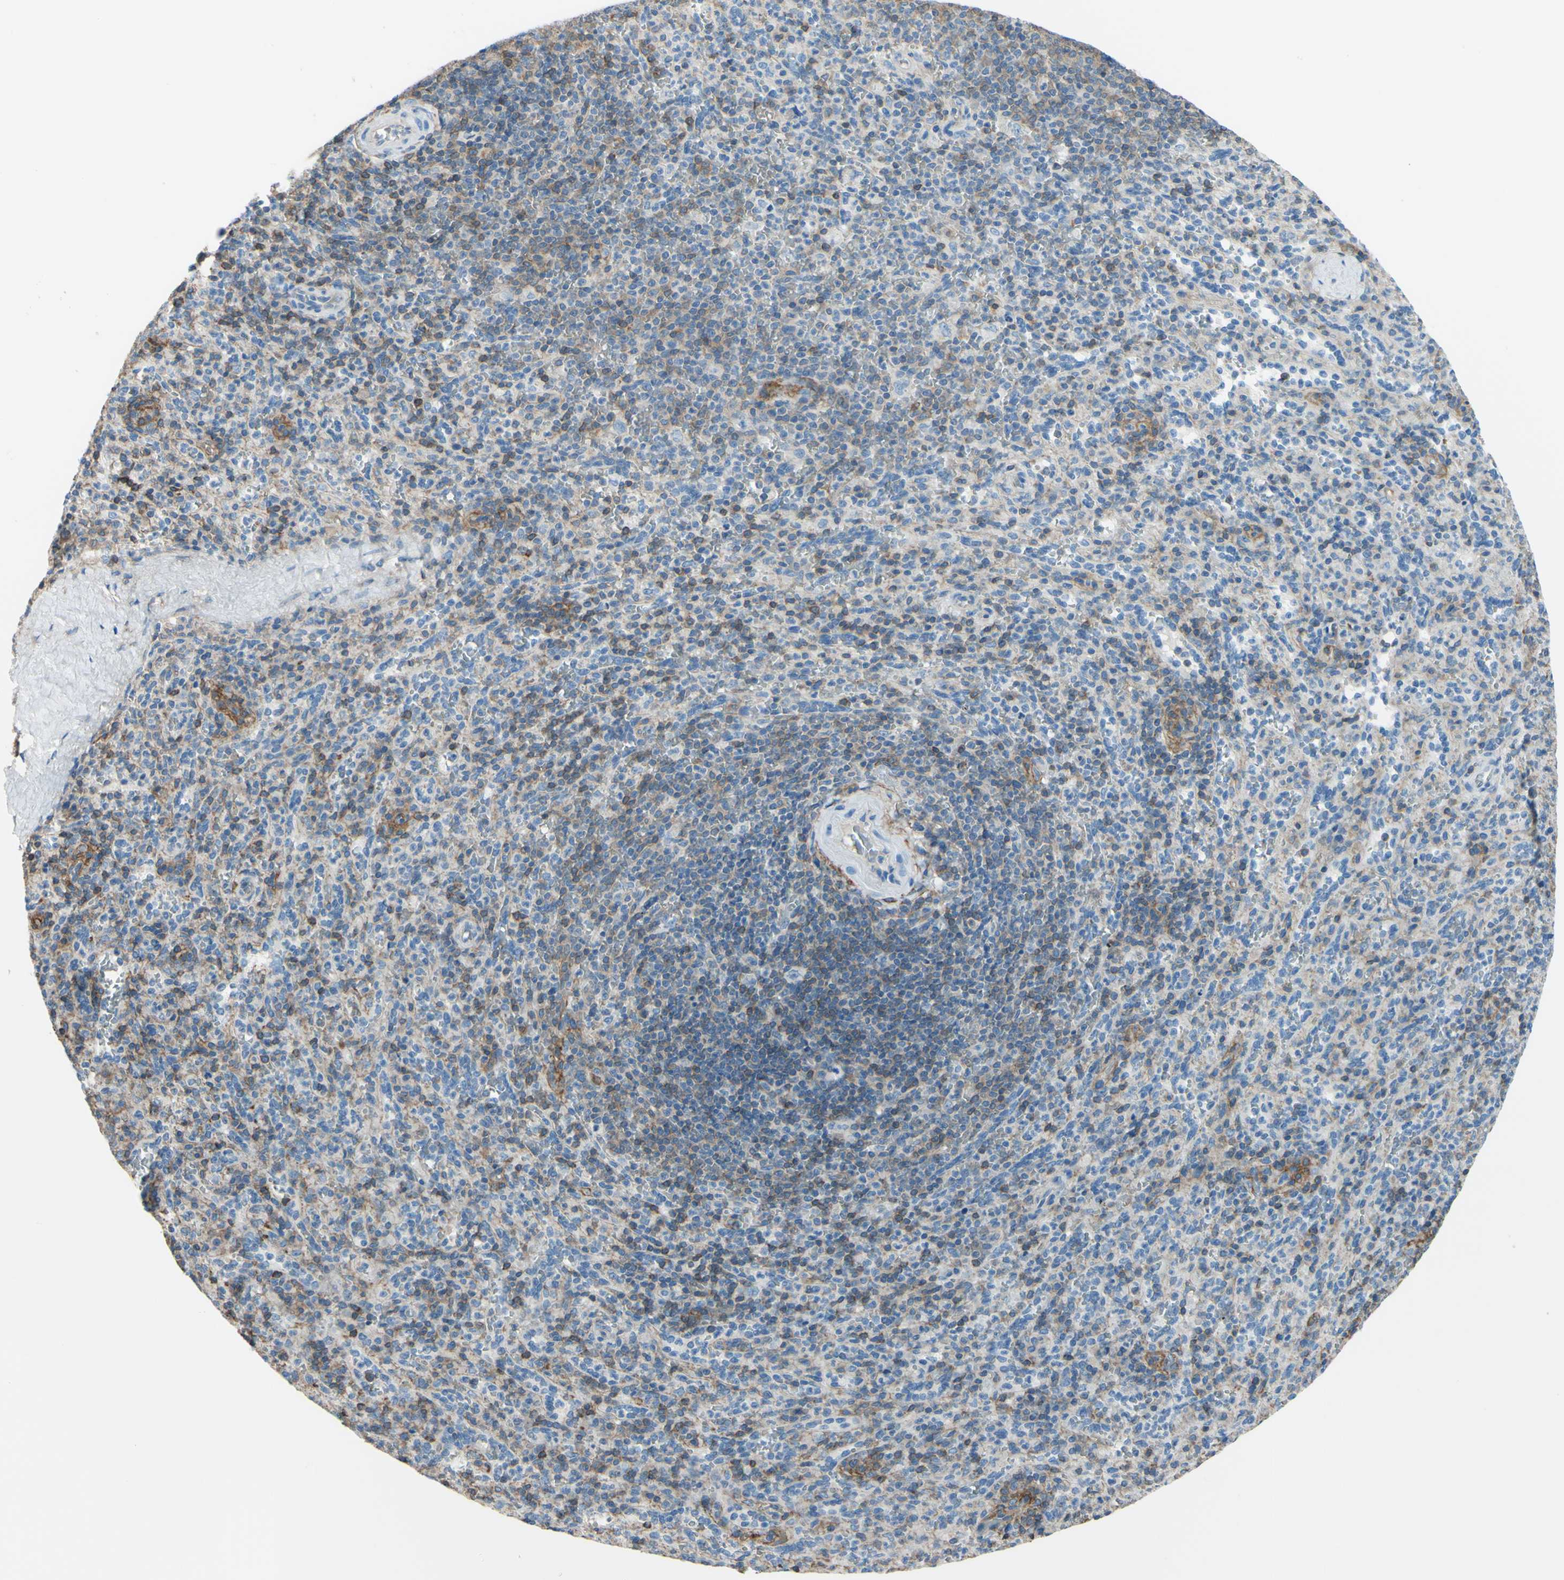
{"staining": {"intensity": "negative", "quantity": "none", "location": "none"}, "tissue": "spleen", "cell_type": "Cells in red pulp", "image_type": "normal", "snomed": [{"axis": "morphology", "description": "Normal tissue, NOS"}, {"axis": "topography", "description": "Spleen"}], "caption": "Protein analysis of normal spleen demonstrates no significant positivity in cells in red pulp. Nuclei are stained in blue.", "gene": "ADD1", "patient": {"sex": "male", "age": 36}}